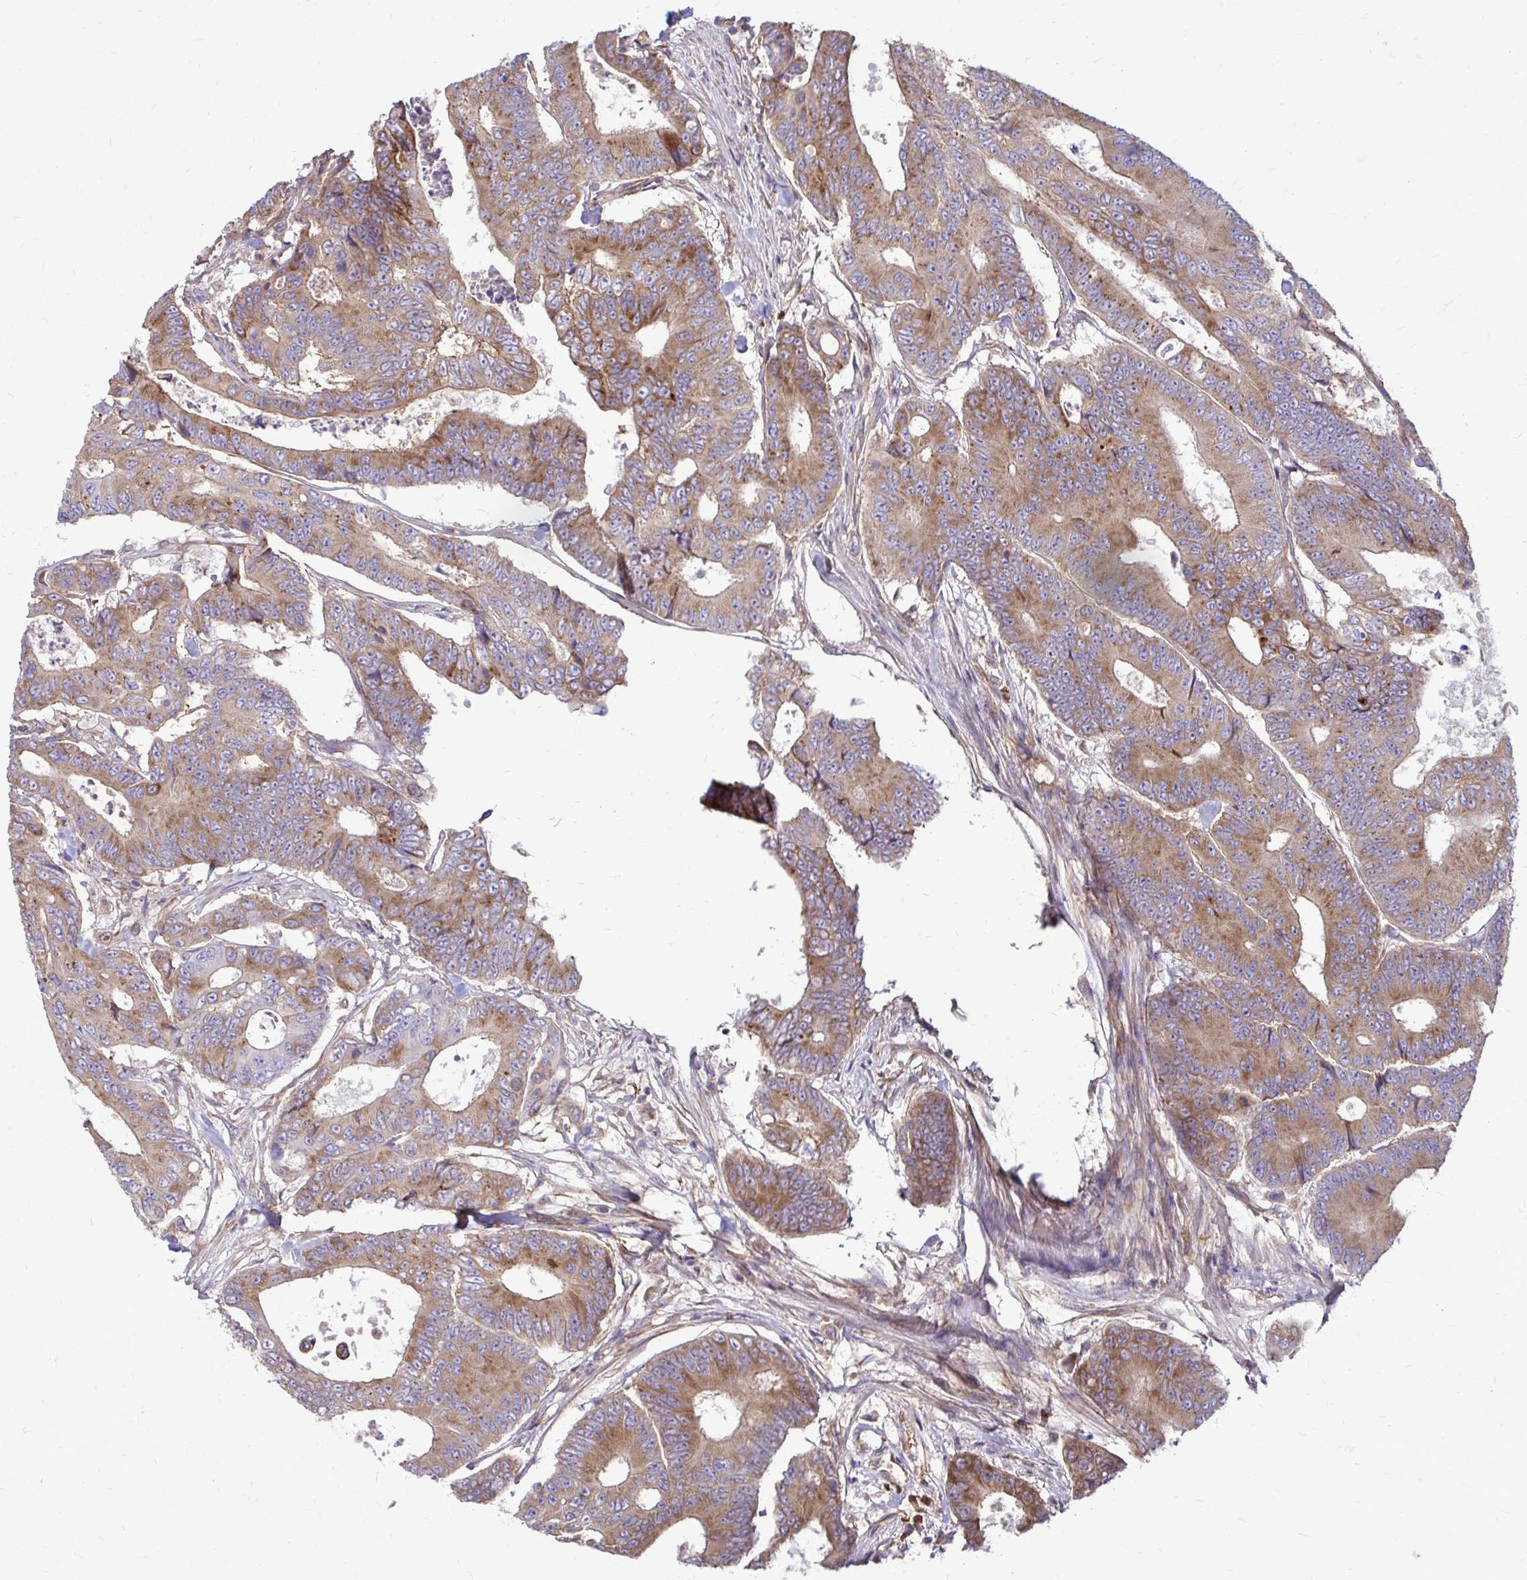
{"staining": {"intensity": "moderate", "quantity": ">75%", "location": "cytoplasmic/membranous"}, "tissue": "colorectal cancer", "cell_type": "Tumor cells", "image_type": "cancer", "snomed": [{"axis": "morphology", "description": "Adenocarcinoma, NOS"}, {"axis": "topography", "description": "Colon"}], "caption": "Approximately >75% of tumor cells in human colorectal cancer demonstrate moderate cytoplasmic/membranous protein expression as visualized by brown immunohistochemical staining.", "gene": "FMR1", "patient": {"sex": "female", "age": 48}}